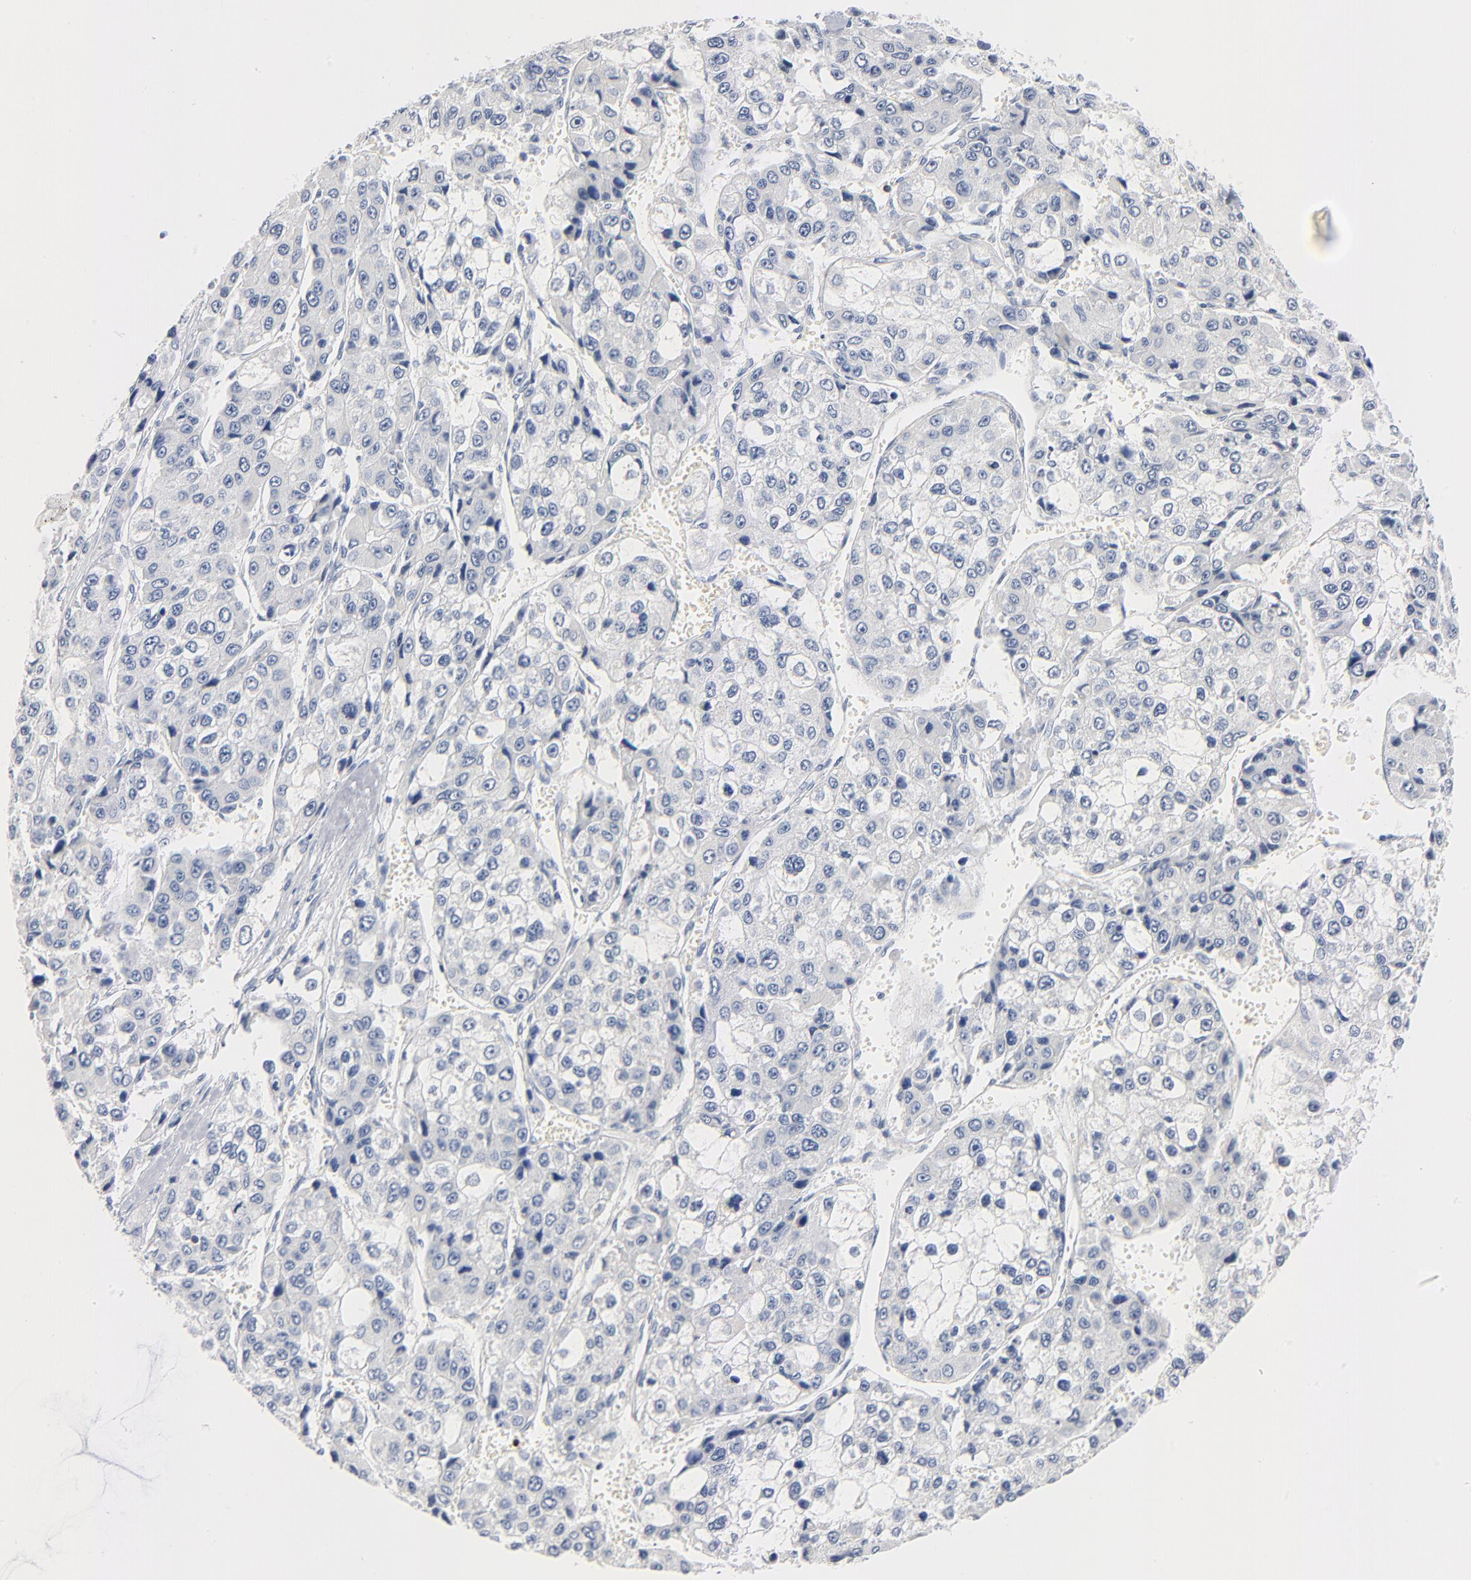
{"staining": {"intensity": "negative", "quantity": "none", "location": "none"}, "tissue": "liver cancer", "cell_type": "Tumor cells", "image_type": "cancer", "snomed": [{"axis": "morphology", "description": "Carcinoma, Hepatocellular, NOS"}, {"axis": "topography", "description": "Liver"}], "caption": "Immunohistochemistry micrograph of neoplastic tissue: hepatocellular carcinoma (liver) stained with DAB demonstrates no significant protein staining in tumor cells.", "gene": "GZMB", "patient": {"sex": "female", "age": 66}}